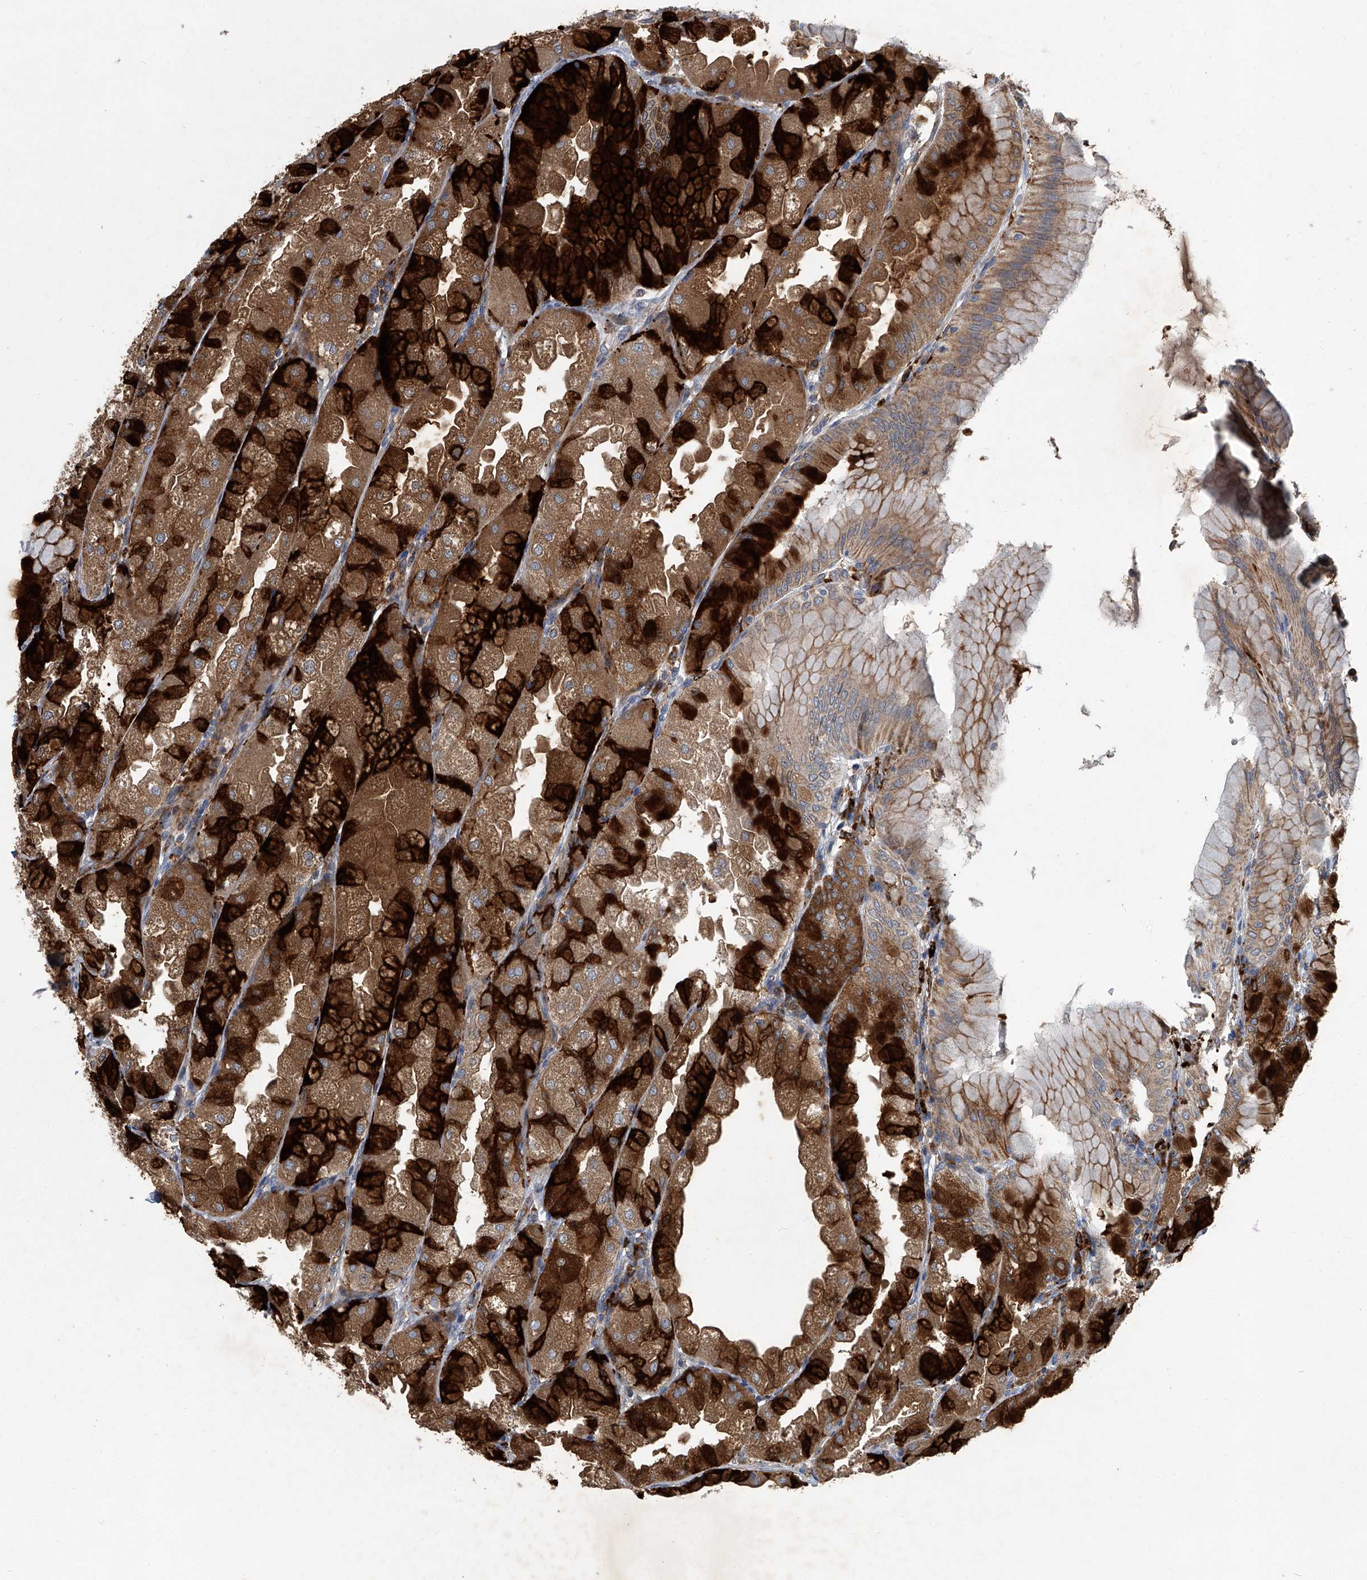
{"staining": {"intensity": "strong", "quantity": ">75%", "location": "cytoplasmic/membranous"}, "tissue": "stomach", "cell_type": "Glandular cells", "image_type": "normal", "snomed": [{"axis": "morphology", "description": "Normal tissue, NOS"}, {"axis": "topography", "description": "Stomach, upper"}], "caption": "Brown immunohistochemical staining in benign stomach exhibits strong cytoplasmic/membranous positivity in approximately >75% of glandular cells. Nuclei are stained in blue.", "gene": "FAM167A", "patient": {"sex": "male", "age": 47}}